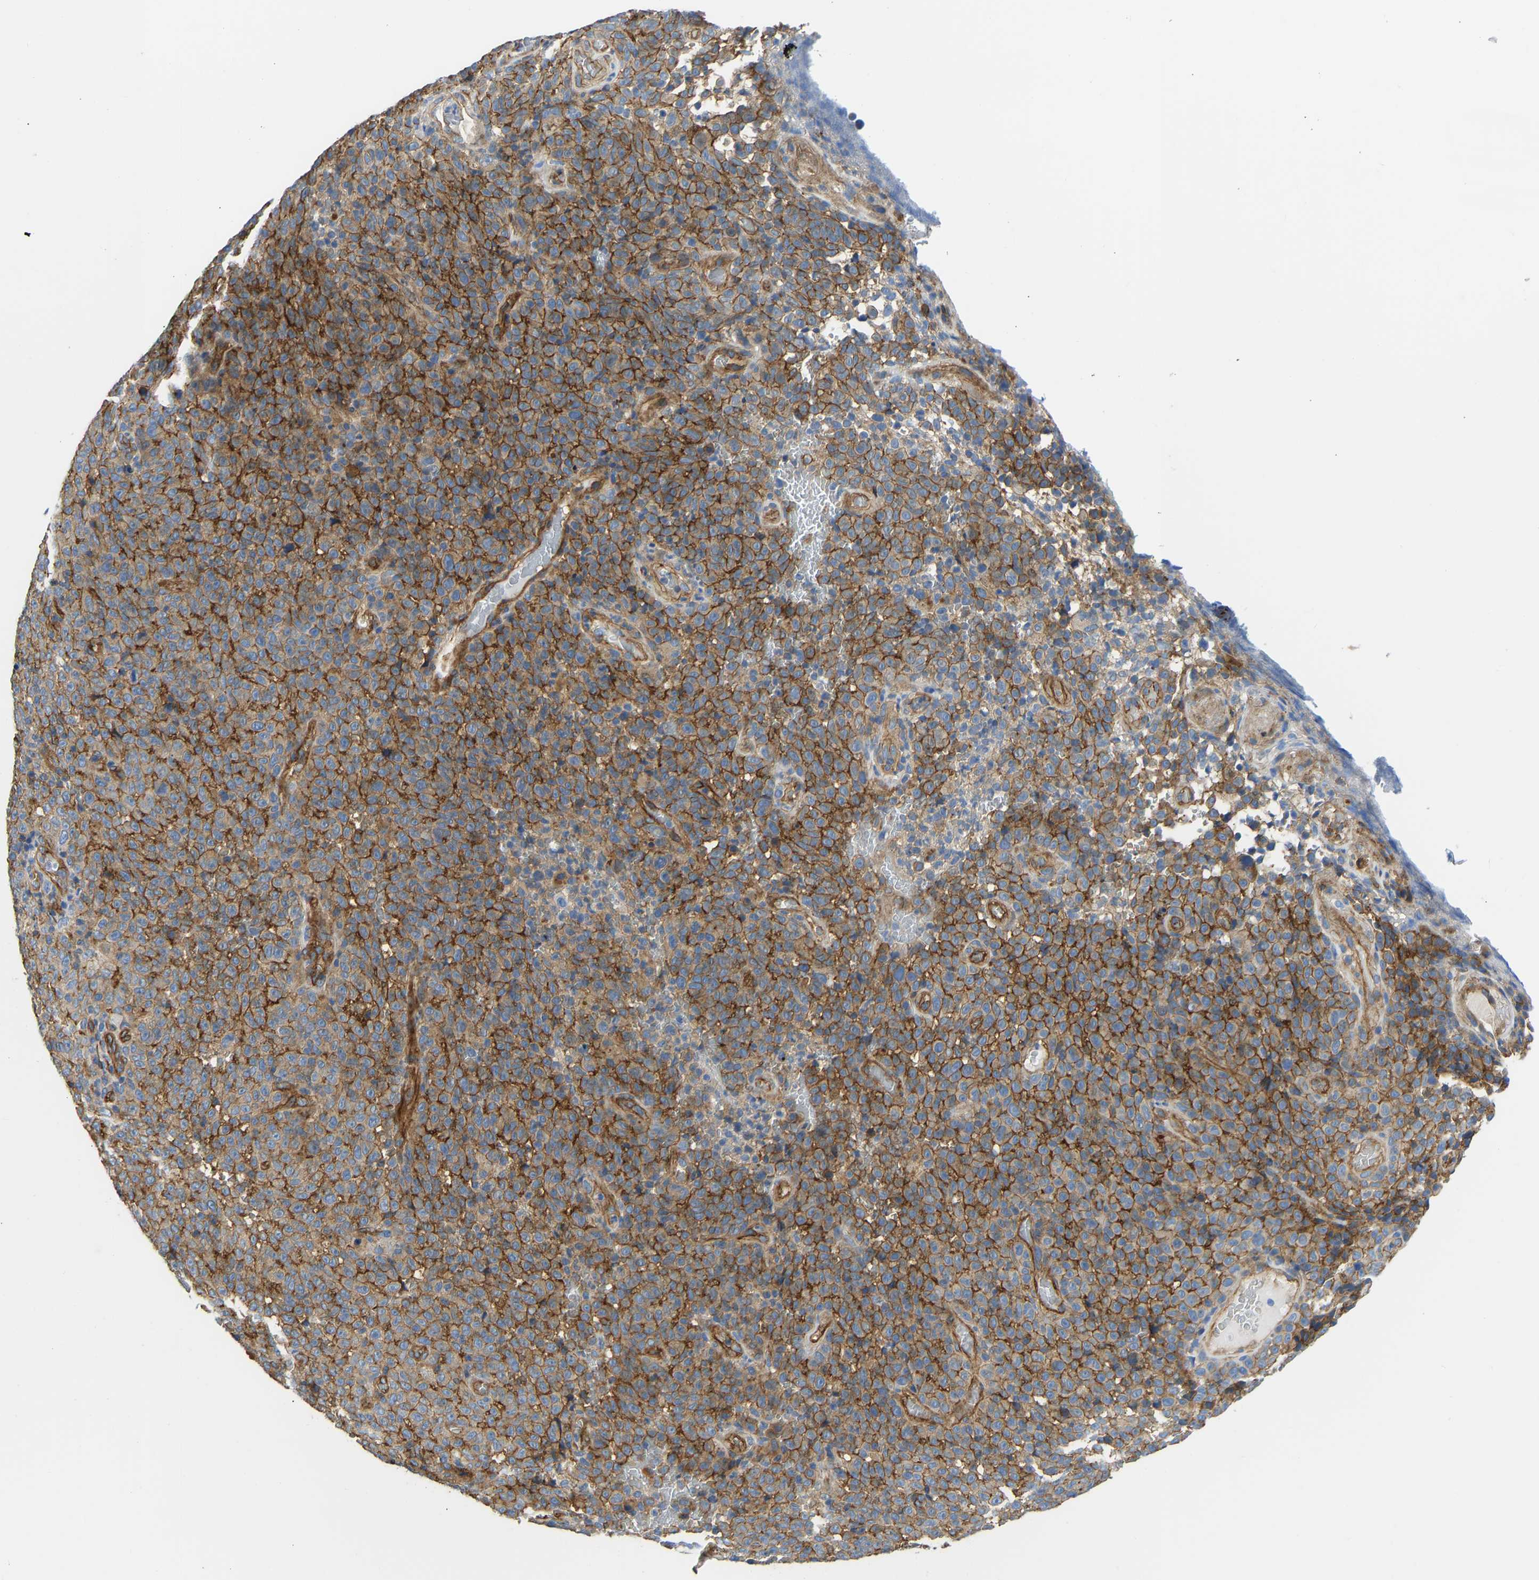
{"staining": {"intensity": "strong", "quantity": ">75%", "location": "cytoplasmic/membranous"}, "tissue": "melanoma", "cell_type": "Tumor cells", "image_type": "cancer", "snomed": [{"axis": "morphology", "description": "Malignant melanoma, NOS"}, {"axis": "topography", "description": "Skin"}], "caption": "Brown immunohistochemical staining in malignant melanoma exhibits strong cytoplasmic/membranous expression in about >75% of tumor cells.", "gene": "MYO1C", "patient": {"sex": "female", "age": 82}}